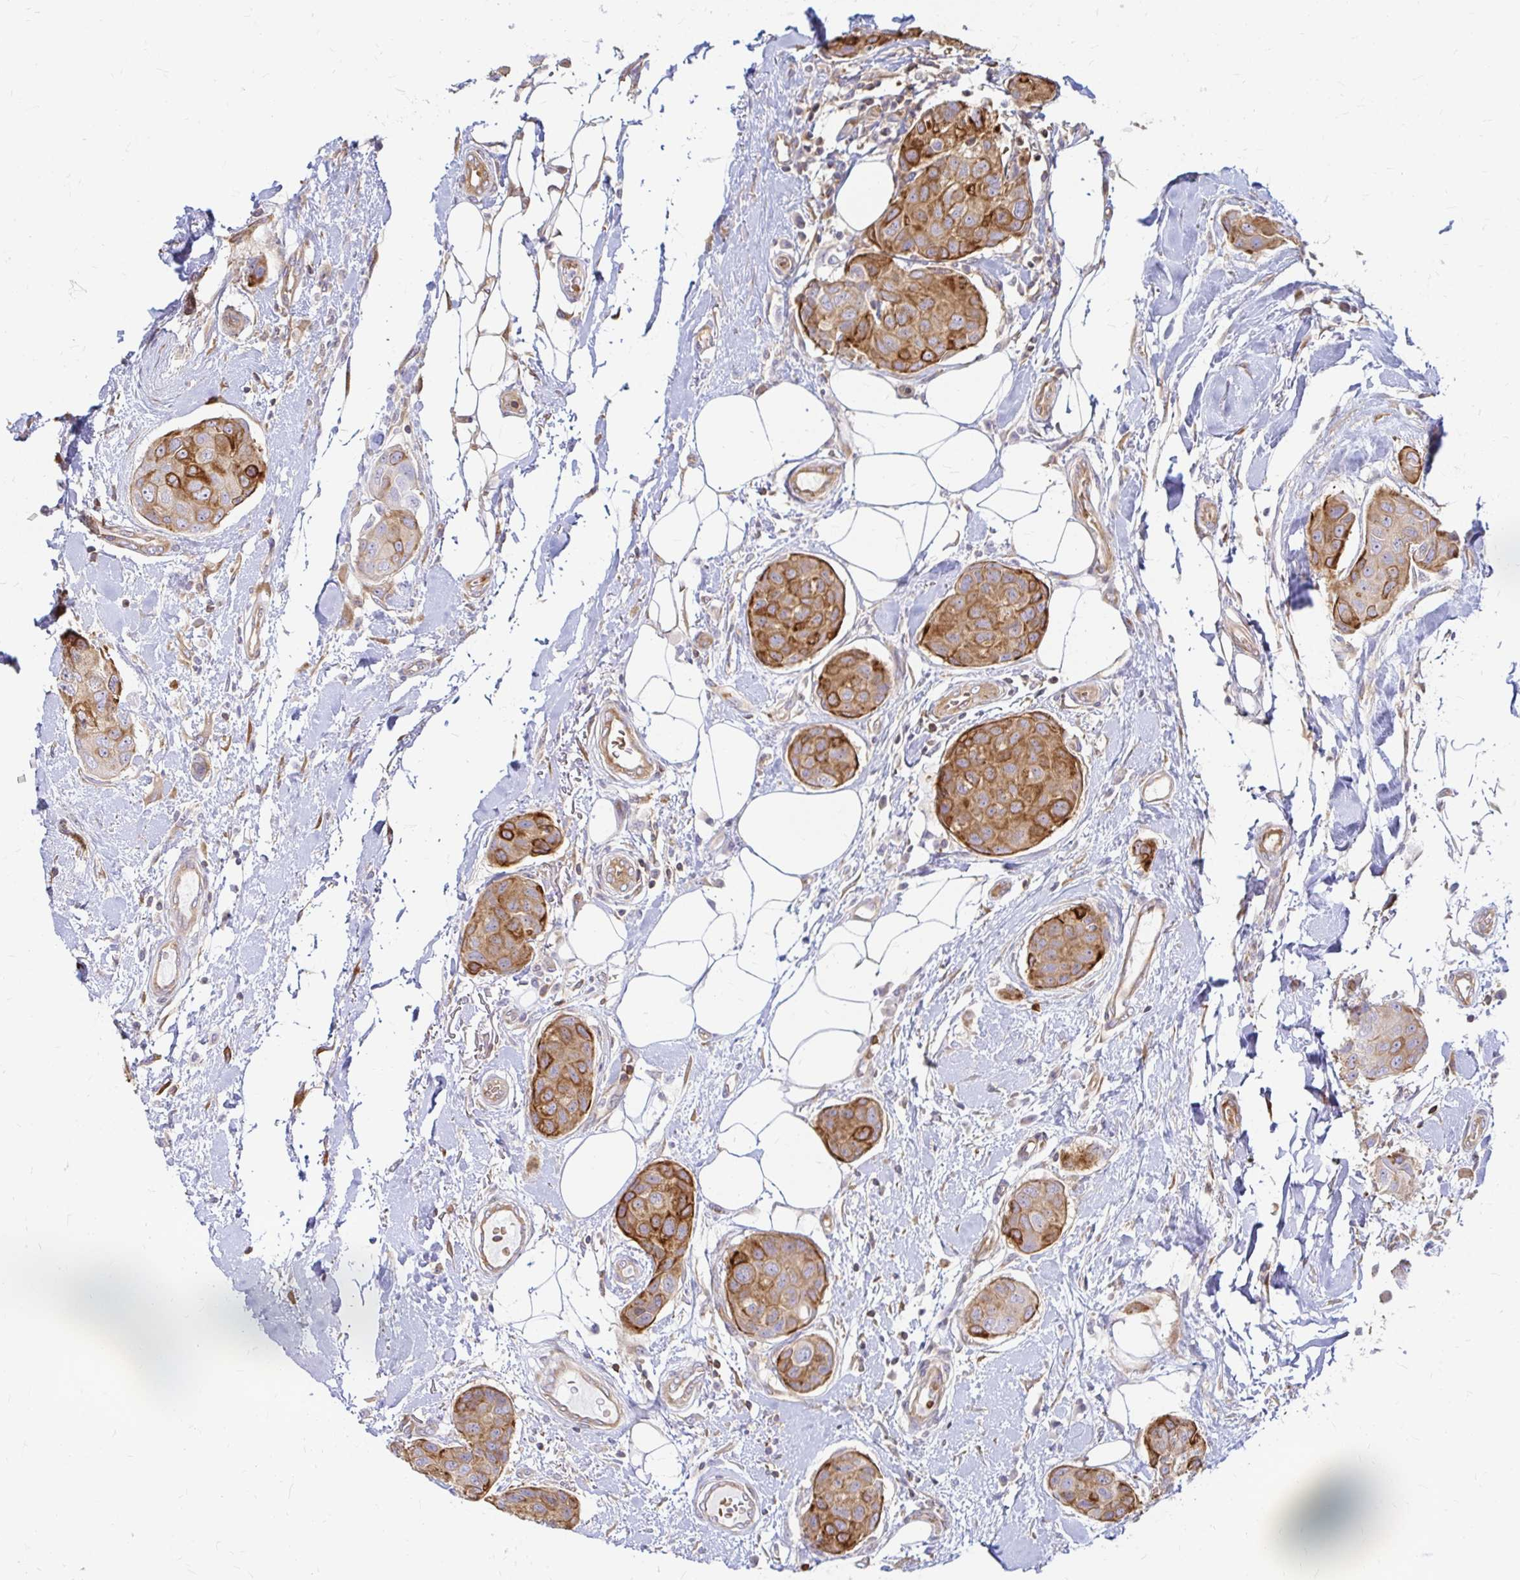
{"staining": {"intensity": "moderate", "quantity": ">75%", "location": "cytoplasmic/membranous"}, "tissue": "breast cancer", "cell_type": "Tumor cells", "image_type": "cancer", "snomed": [{"axis": "morphology", "description": "Duct carcinoma"}, {"axis": "topography", "description": "Breast"}, {"axis": "topography", "description": "Lymph node"}], "caption": "Breast intraductal carcinoma stained with a protein marker exhibits moderate staining in tumor cells.", "gene": "CAST", "patient": {"sex": "female", "age": 80}}